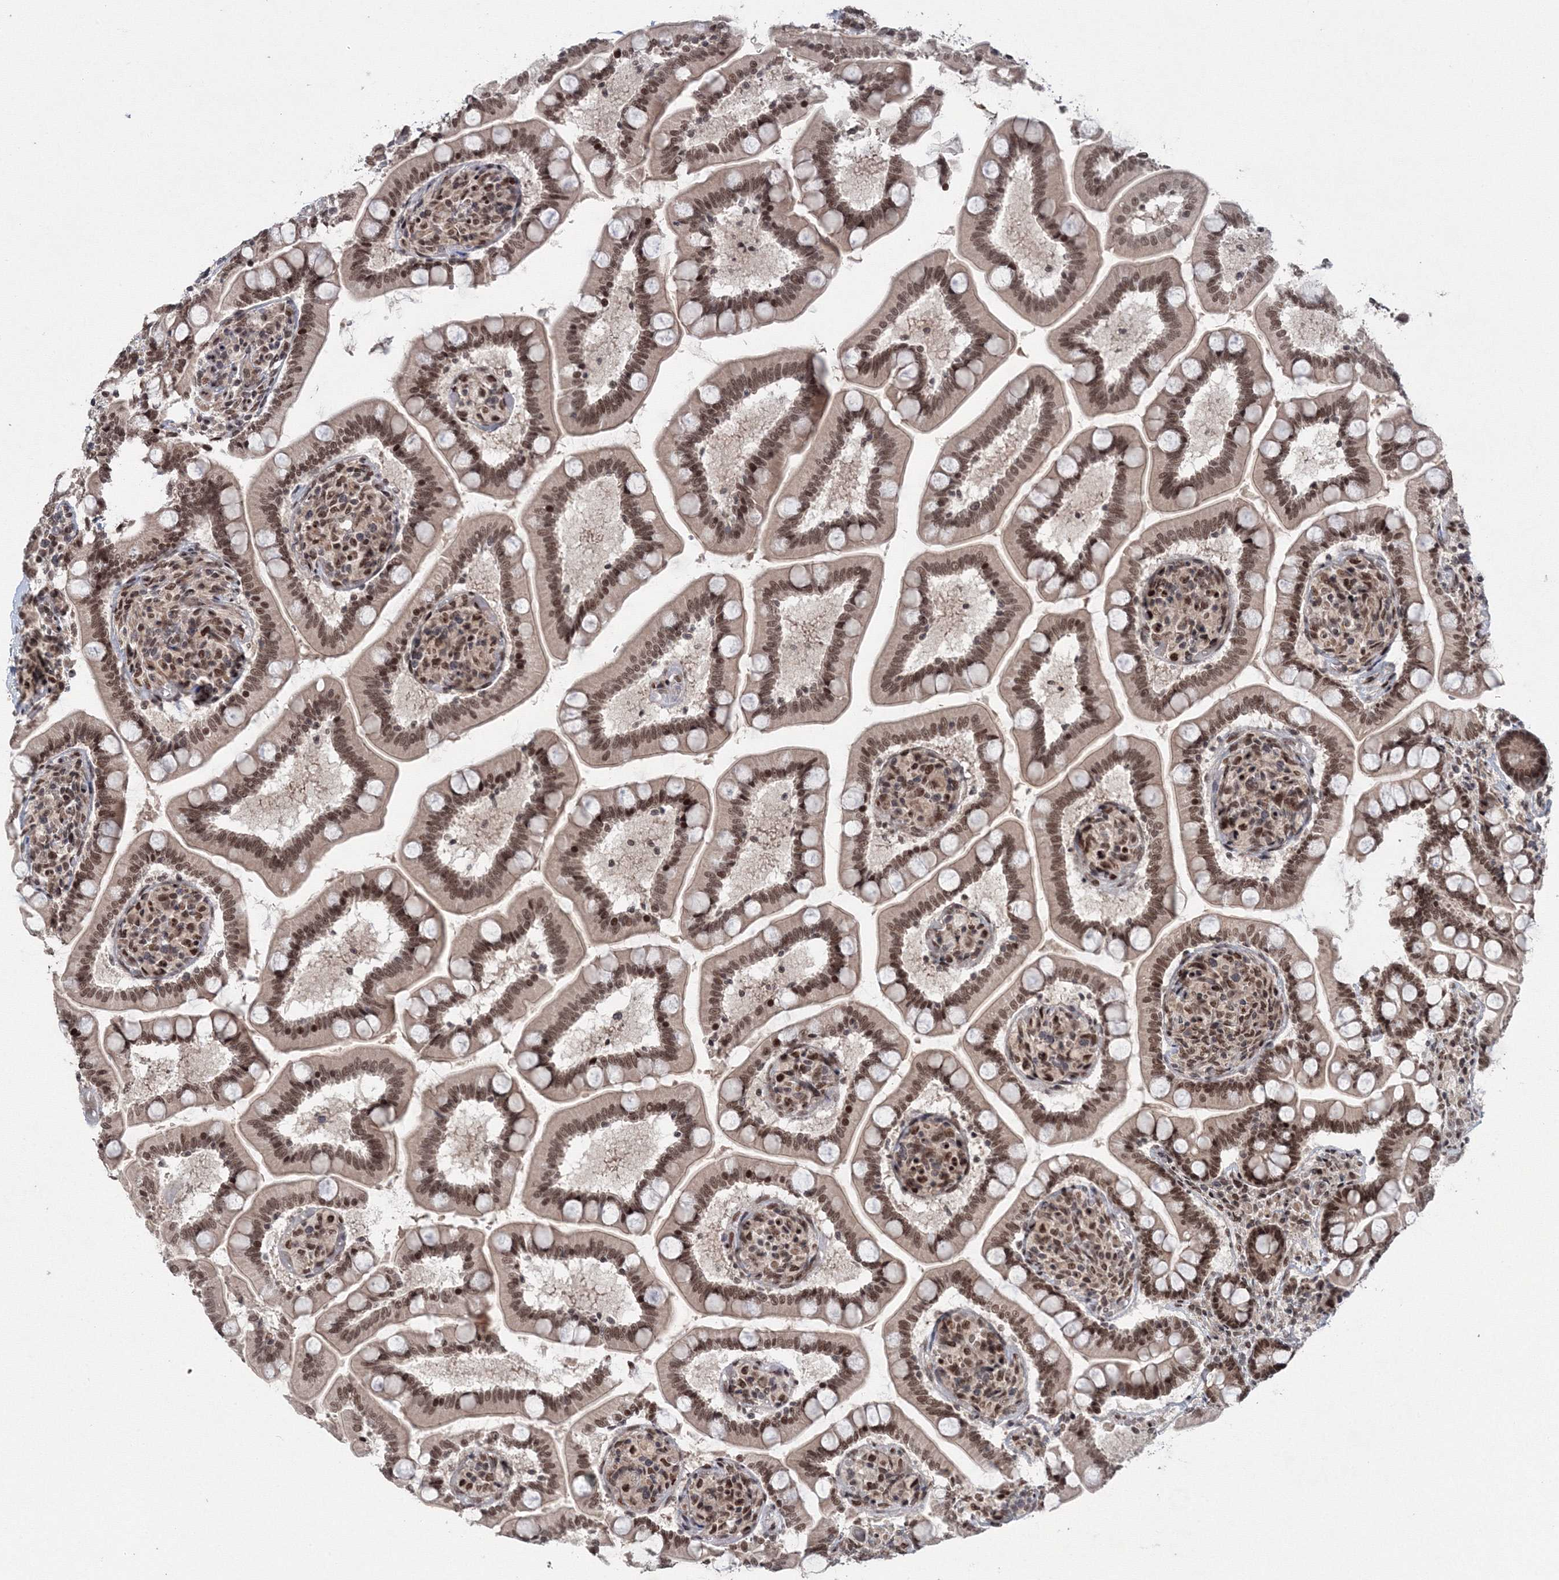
{"staining": {"intensity": "moderate", "quantity": ">75%", "location": "cytoplasmic/membranous,nuclear"}, "tissue": "small intestine", "cell_type": "Glandular cells", "image_type": "normal", "snomed": [{"axis": "morphology", "description": "Normal tissue, NOS"}, {"axis": "topography", "description": "Small intestine"}], "caption": "Protein staining of unremarkable small intestine demonstrates moderate cytoplasmic/membranous,nuclear staining in approximately >75% of glandular cells.", "gene": "NOA1", "patient": {"sex": "female", "age": 64}}